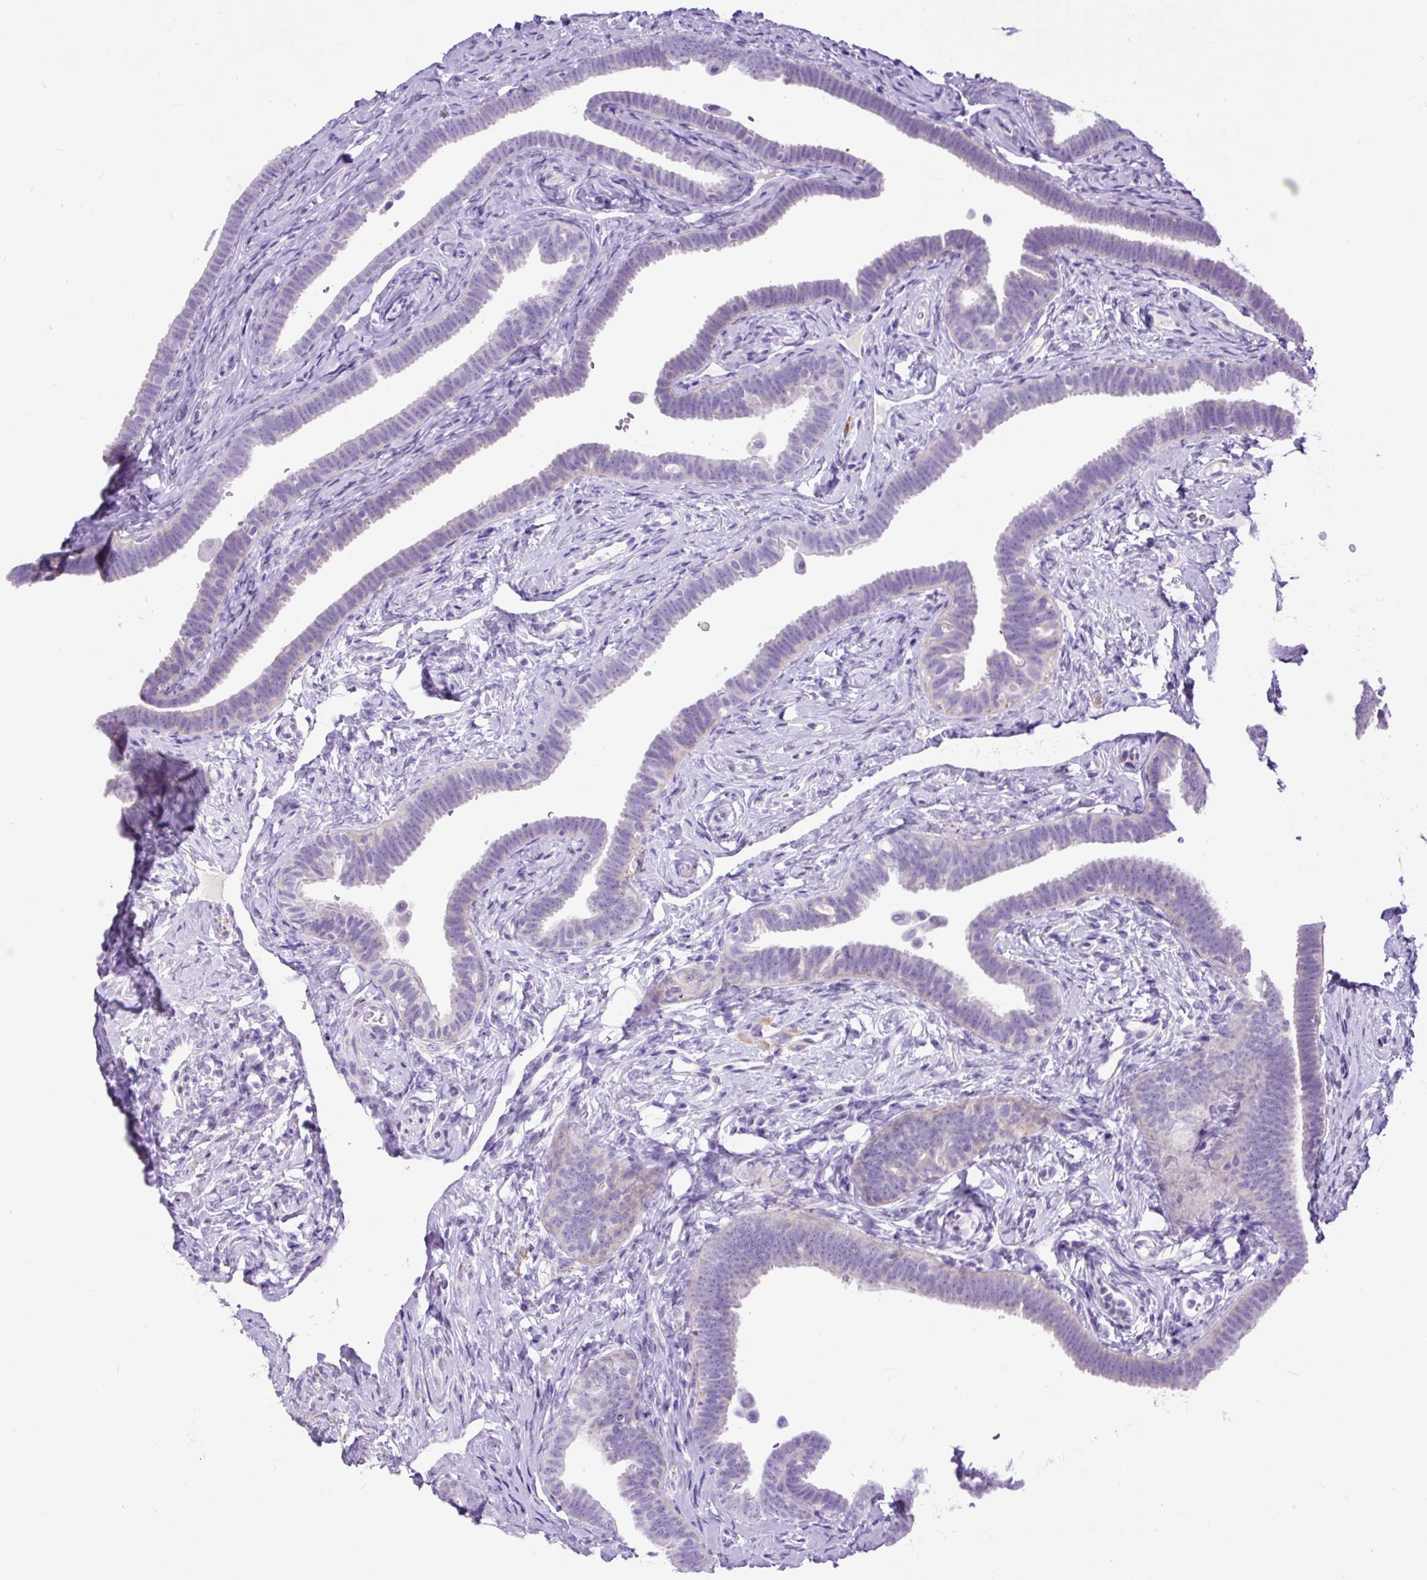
{"staining": {"intensity": "negative", "quantity": "none", "location": "none"}, "tissue": "fallopian tube", "cell_type": "Glandular cells", "image_type": "normal", "snomed": [{"axis": "morphology", "description": "Normal tissue, NOS"}, {"axis": "topography", "description": "Fallopian tube"}], "caption": "Micrograph shows no significant protein staining in glandular cells of normal fallopian tube. The staining is performed using DAB brown chromogen with nuclei counter-stained in using hematoxylin.", "gene": "ZNF256", "patient": {"sex": "female", "age": 69}}